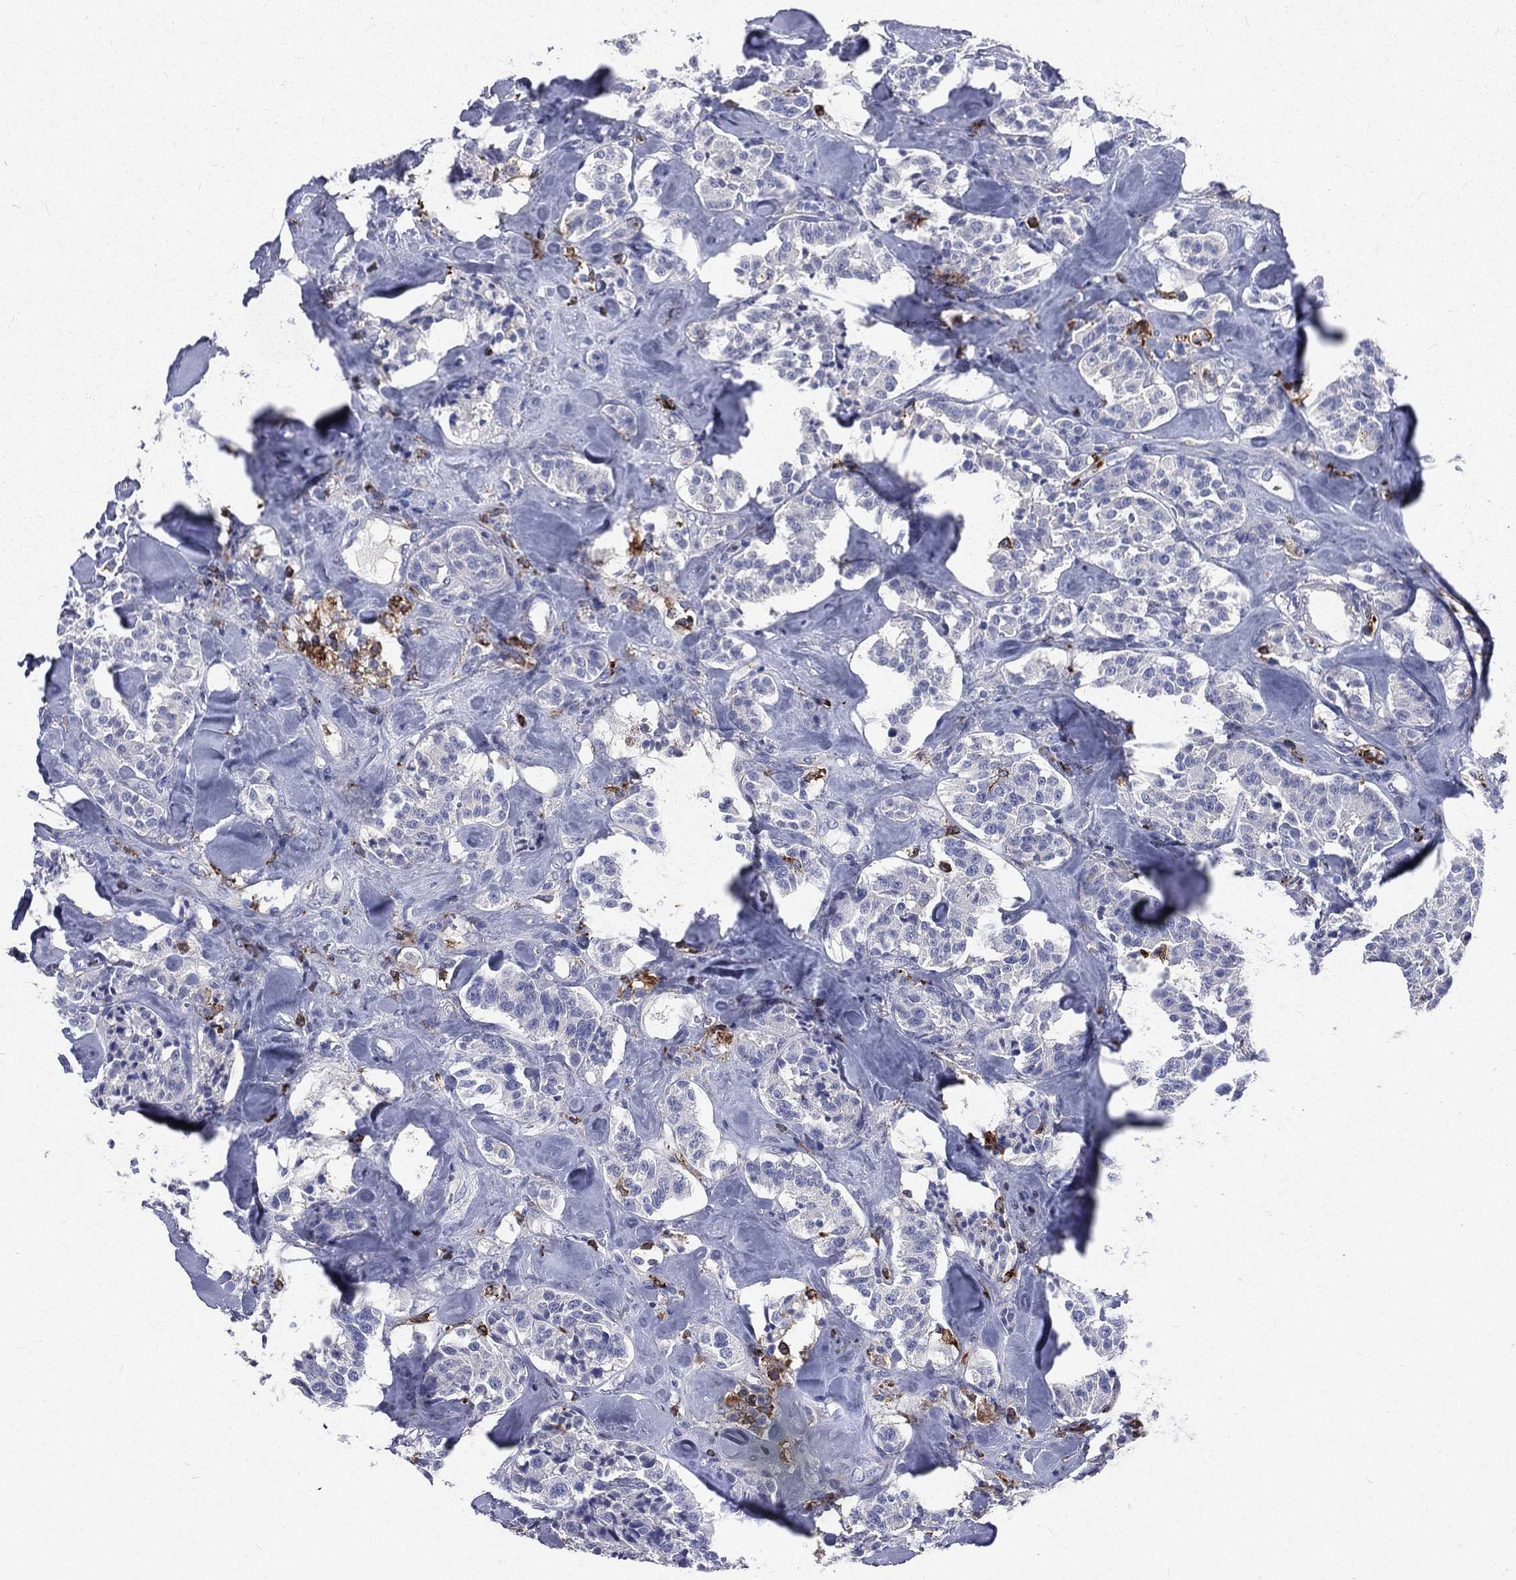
{"staining": {"intensity": "negative", "quantity": "none", "location": "none"}, "tissue": "carcinoid", "cell_type": "Tumor cells", "image_type": "cancer", "snomed": [{"axis": "morphology", "description": "Carcinoid, malignant, NOS"}, {"axis": "topography", "description": "Pancreas"}], "caption": "Immunohistochemistry (IHC) micrograph of human carcinoid stained for a protein (brown), which shows no staining in tumor cells.", "gene": "BASP1", "patient": {"sex": "male", "age": 41}}